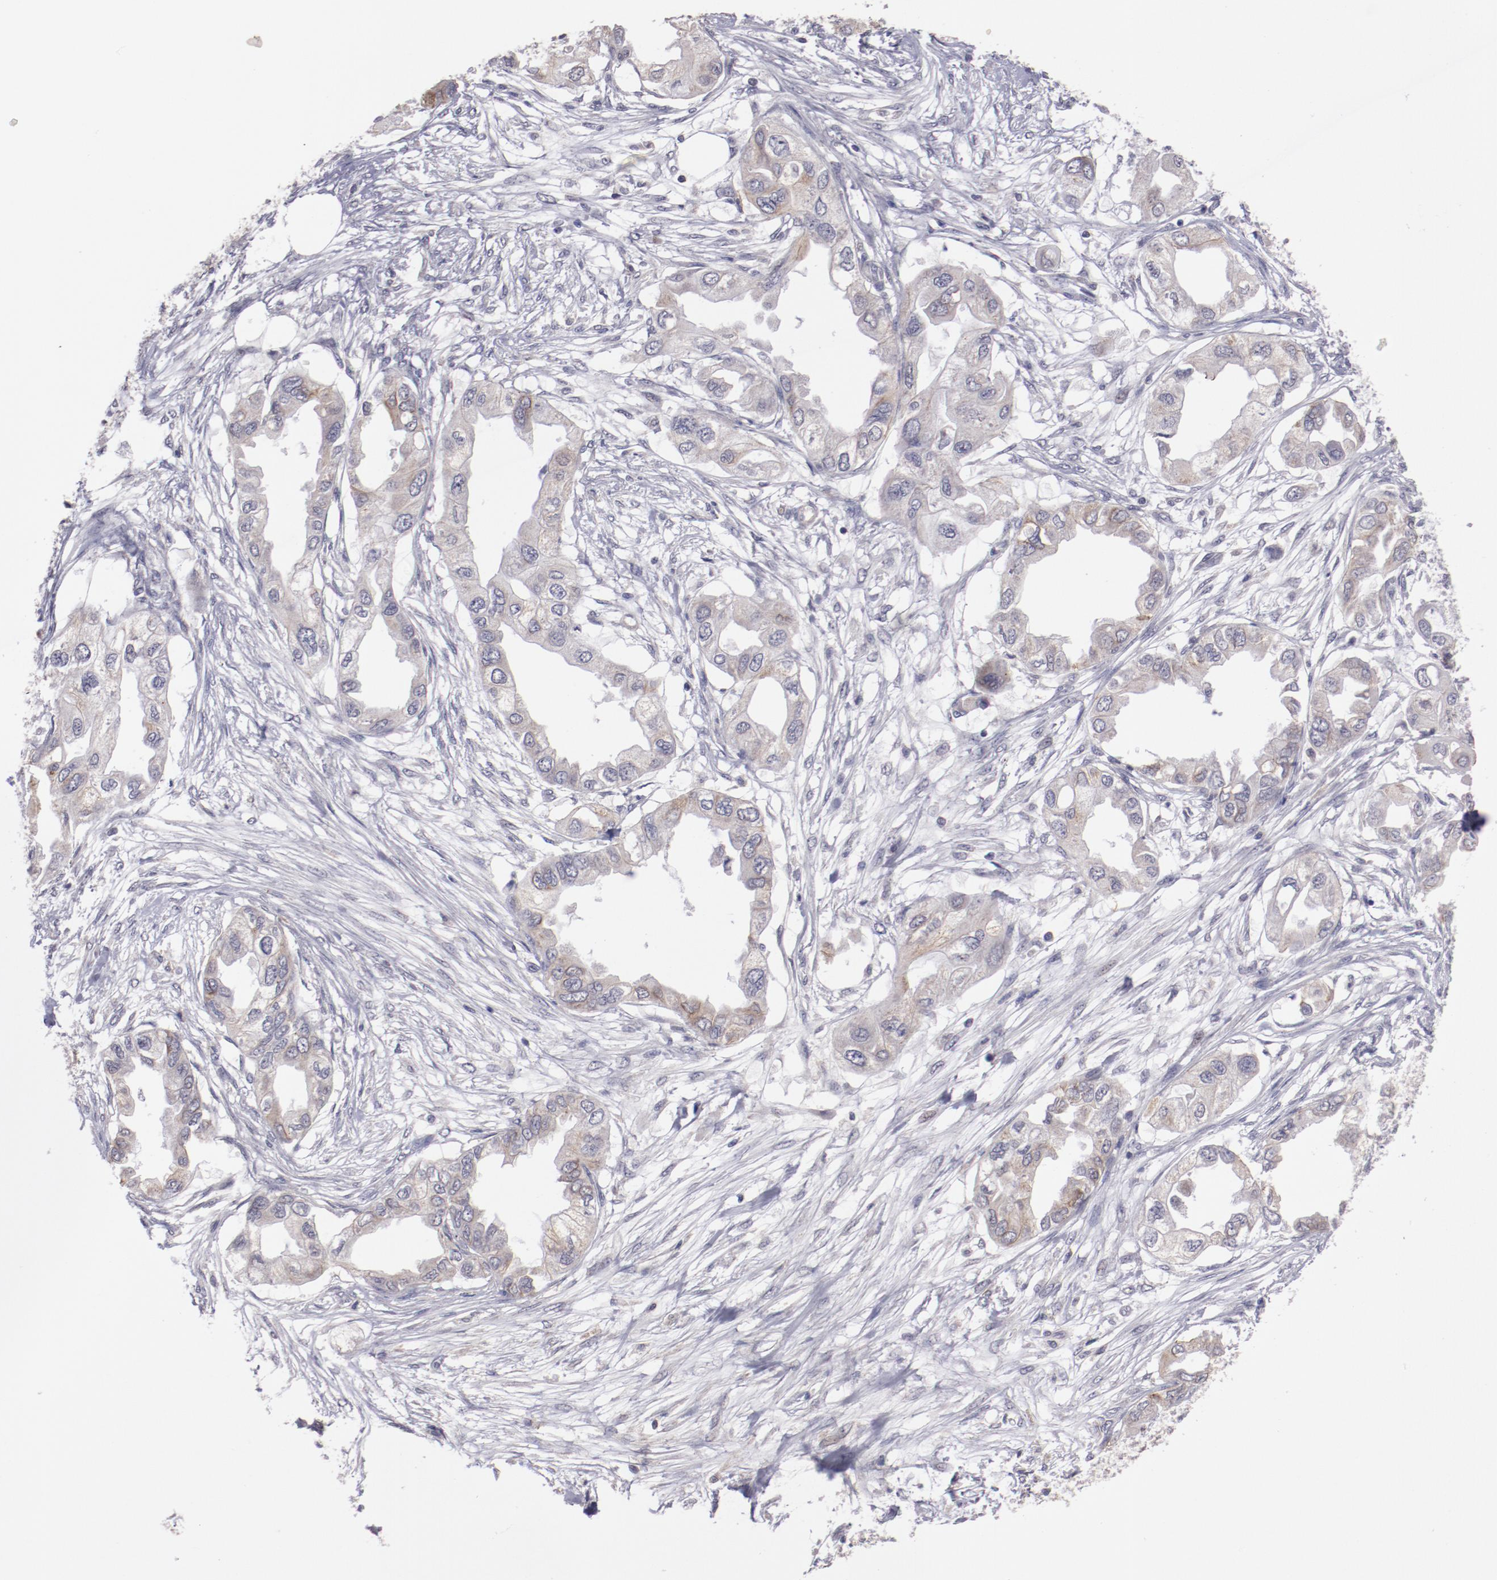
{"staining": {"intensity": "weak", "quantity": ">75%", "location": "cytoplasmic/membranous"}, "tissue": "endometrial cancer", "cell_type": "Tumor cells", "image_type": "cancer", "snomed": [{"axis": "morphology", "description": "Adenocarcinoma, NOS"}, {"axis": "topography", "description": "Endometrium"}], "caption": "Immunohistochemical staining of human endometrial adenocarcinoma exhibits low levels of weak cytoplasmic/membranous expression in about >75% of tumor cells.", "gene": "NRXN3", "patient": {"sex": "female", "age": 67}}